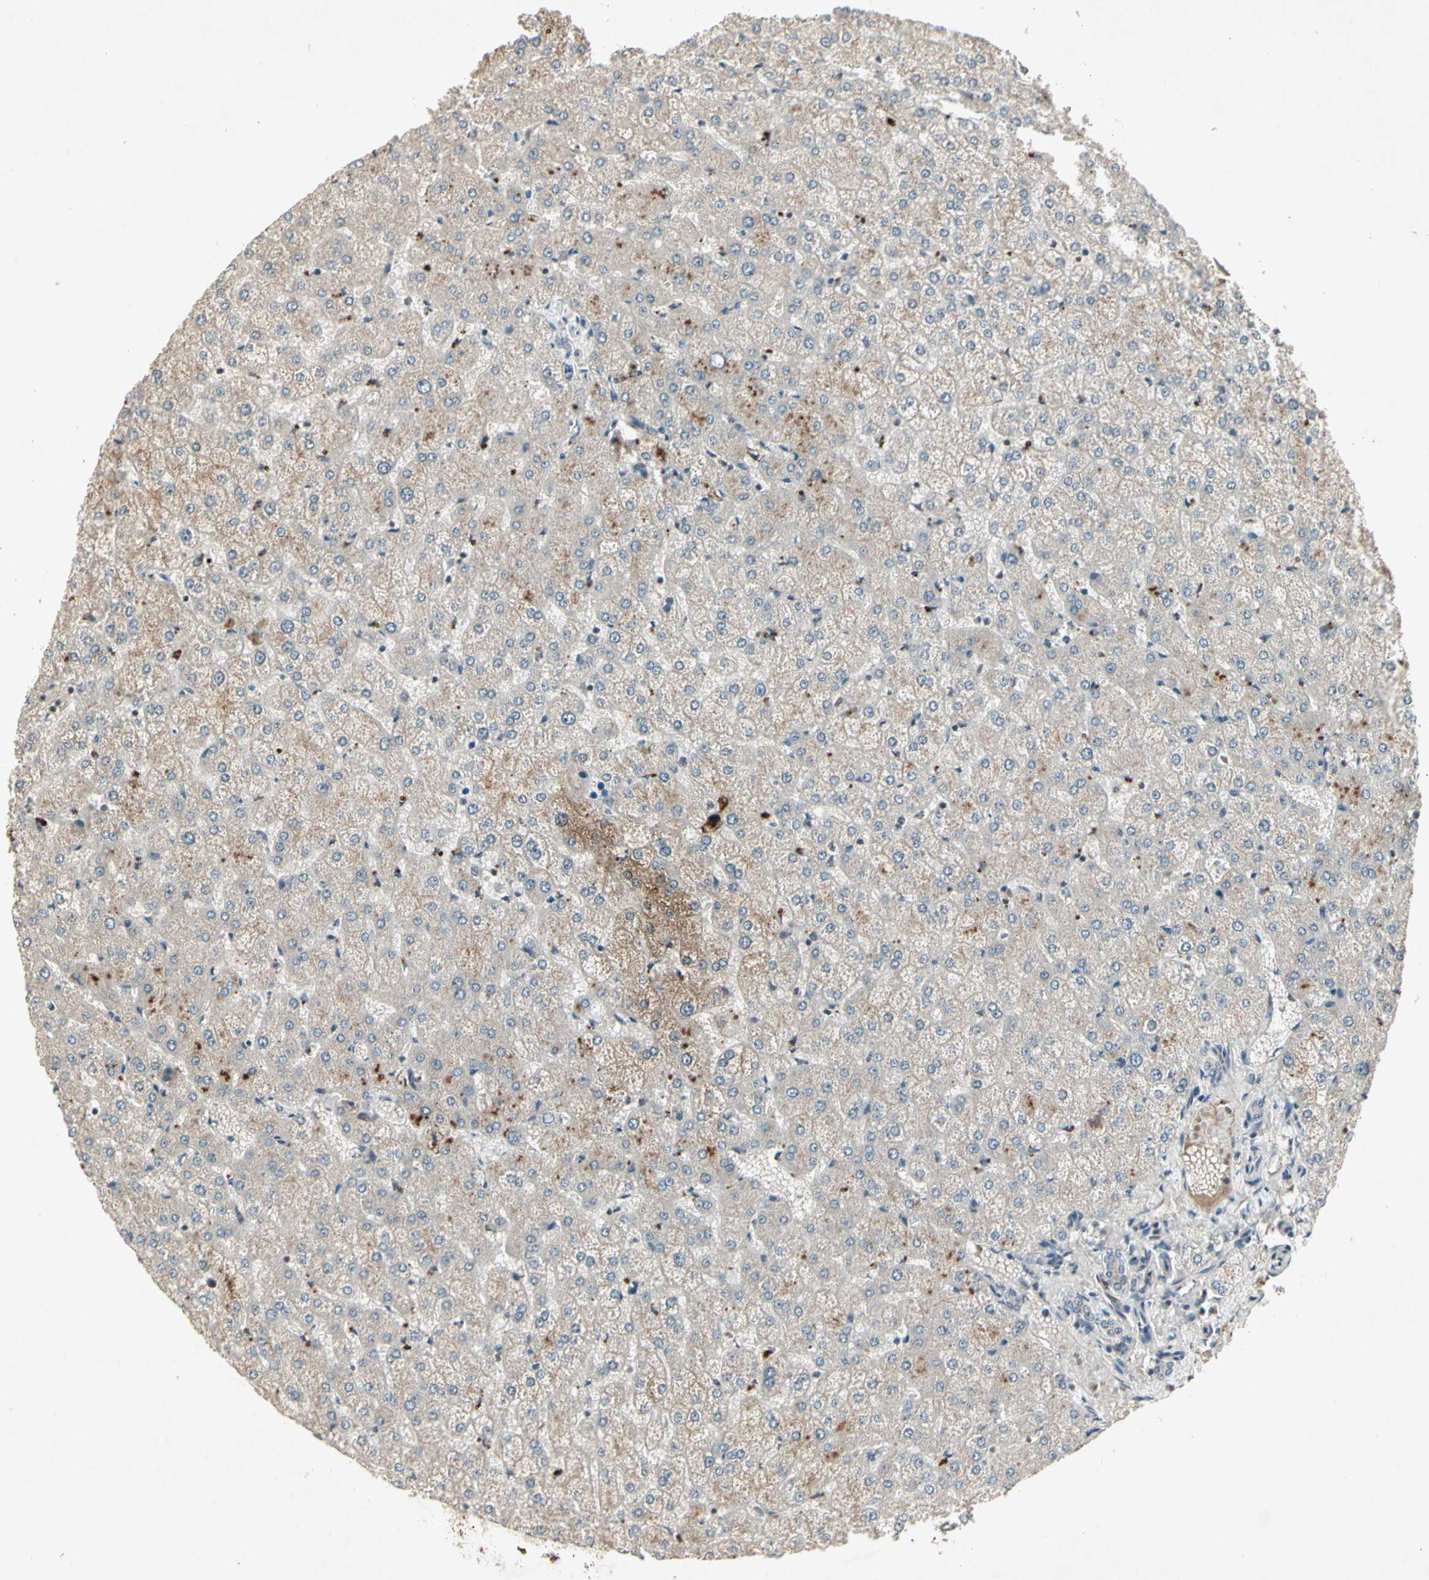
{"staining": {"intensity": "negative", "quantity": "none", "location": "none"}, "tissue": "liver", "cell_type": "Cholangiocytes", "image_type": "normal", "snomed": [{"axis": "morphology", "description": "Normal tissue, NOS"}, {"axis": "topography", "description": "Liver"}], "caption": "Immunohistochemical staining of normal human liver reveals no significant expression in cholangiocytes.", "gene": "TEK", "patient": {"sex": "female", "age": 32}}